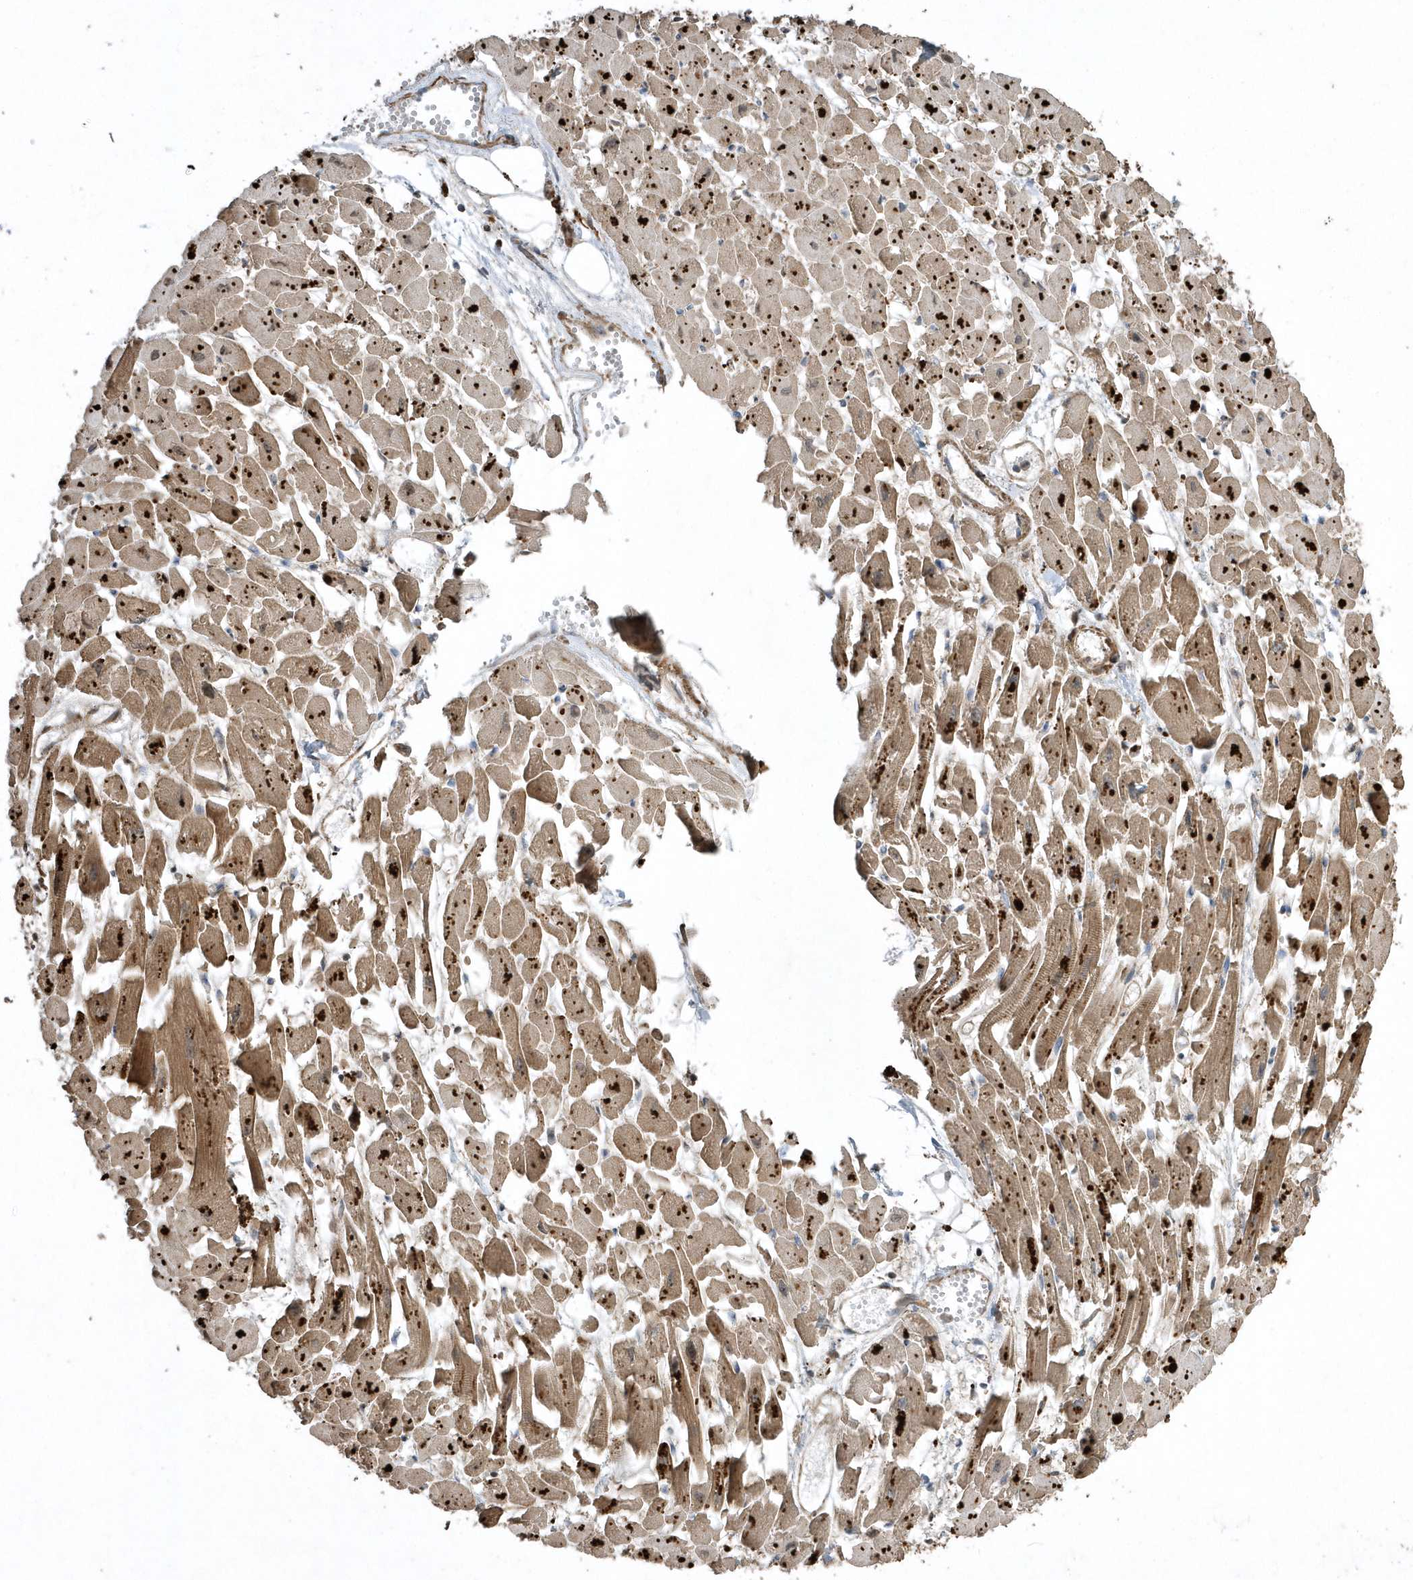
{"staining": {"intensity": "moderate", "quantity": ">75%", "location": "cytoplasmic/membranous"}, "tissue": "heart muscle", "cell_type": "Cardiomyocytes", "image_type": "normal", "snomed": [{"axis": "morphology", "description": "Normal tissue, NOS"}, {"axis": "topography", "description": "Heart"}], "caption": "Cardiomyocytes display moderate cytoplasmic/membranous positivity in about >75% of cells in benign heart muscle. (Brightfield microscopy of DAB IHC at high magnification).", "gene": "SENP8", "patient": {"sex": "female", "age": 64}}